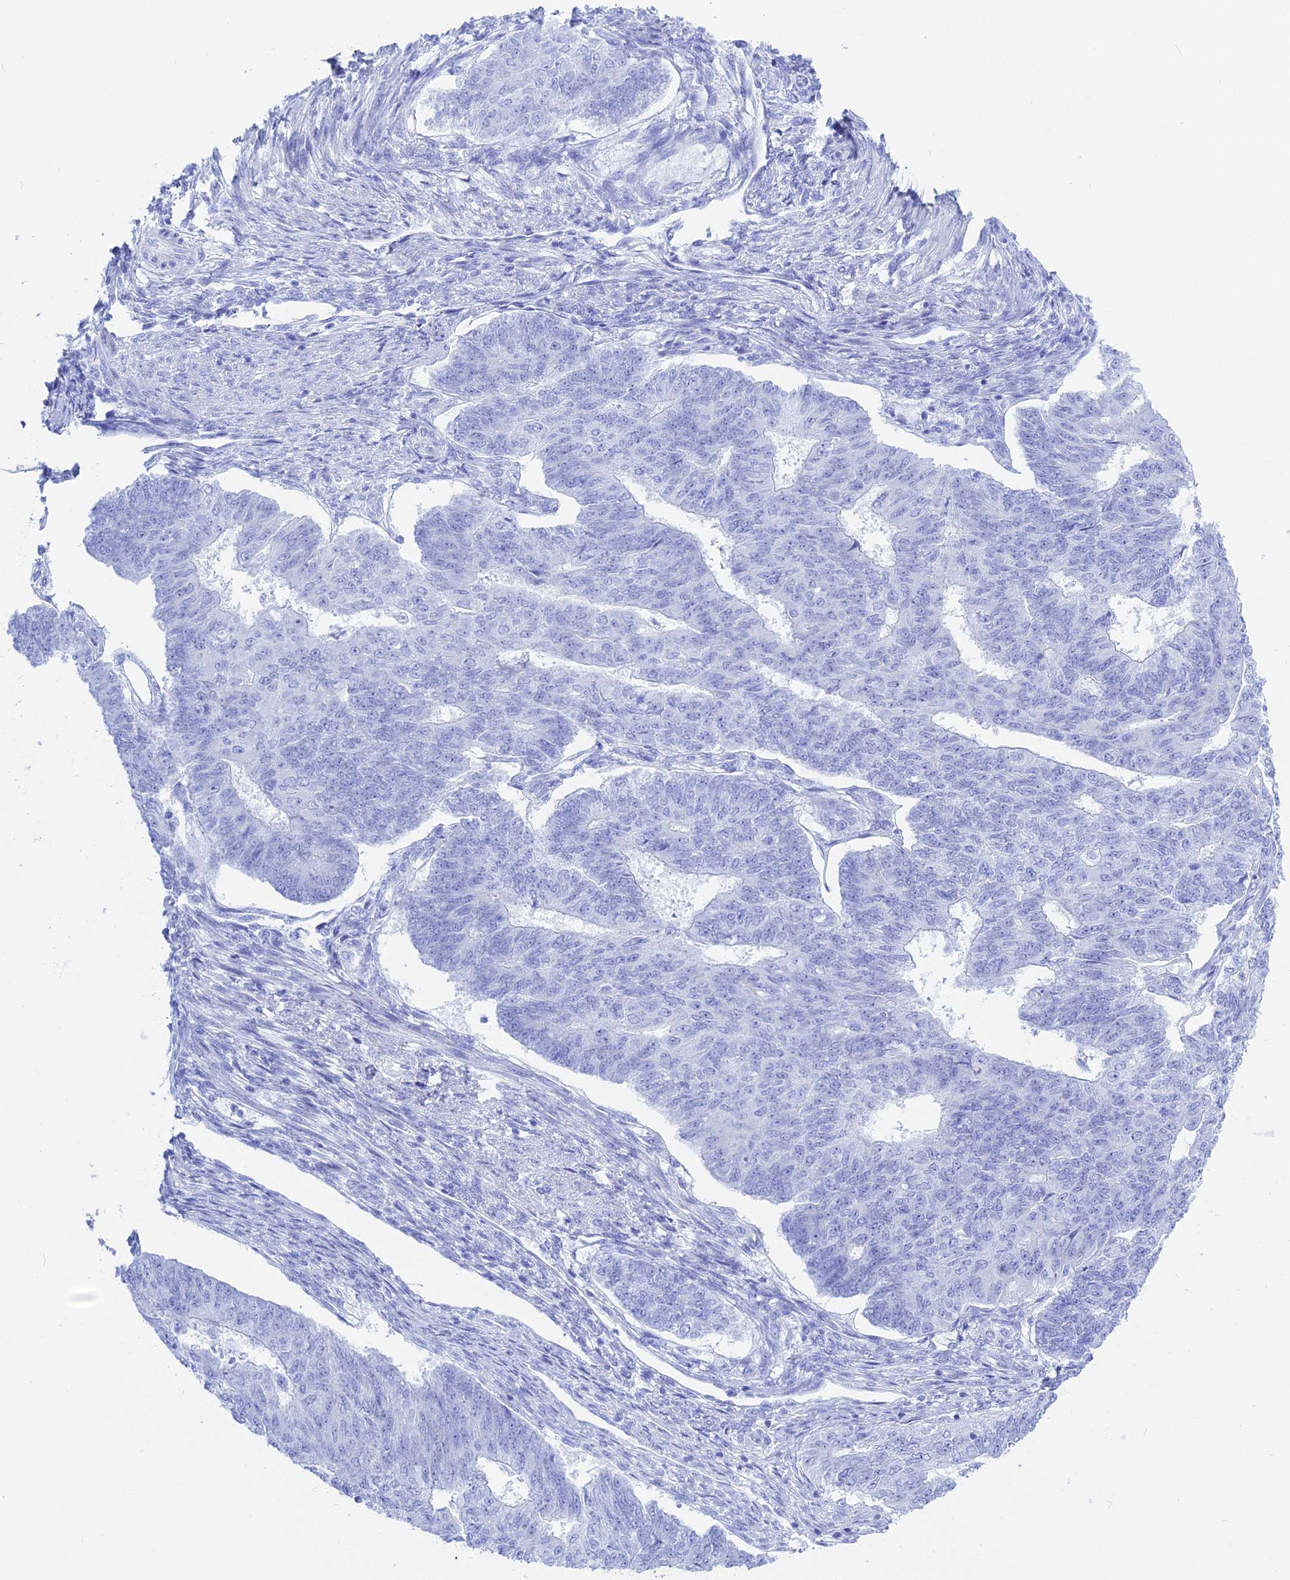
{"staining": {"intensity": "negative", "quantity": "none", "location": "none"}, "tissue": "endometrial cancer", "cell_type": "Tumor cells", "image_type": "cancer", "snomed": [{"axis": "morphology", "description": "Adenocarcinoma, NOS"}, {"axis": "topography", "description": "Endometrium"}], "caption": "Immunohistochemistry (IHC) photomicrograph of endometrial adenocarcinoma stained for a protein (brown), which reveals no staining in tumor cells. (Stains: DAB immunohistochemistry (IHC) with hematoxylin counter stain, Microscopy: brightfield microscopy at high magnification).", "gene": "ADGRA1", "patient": {"sex": "female", "age": 32}}